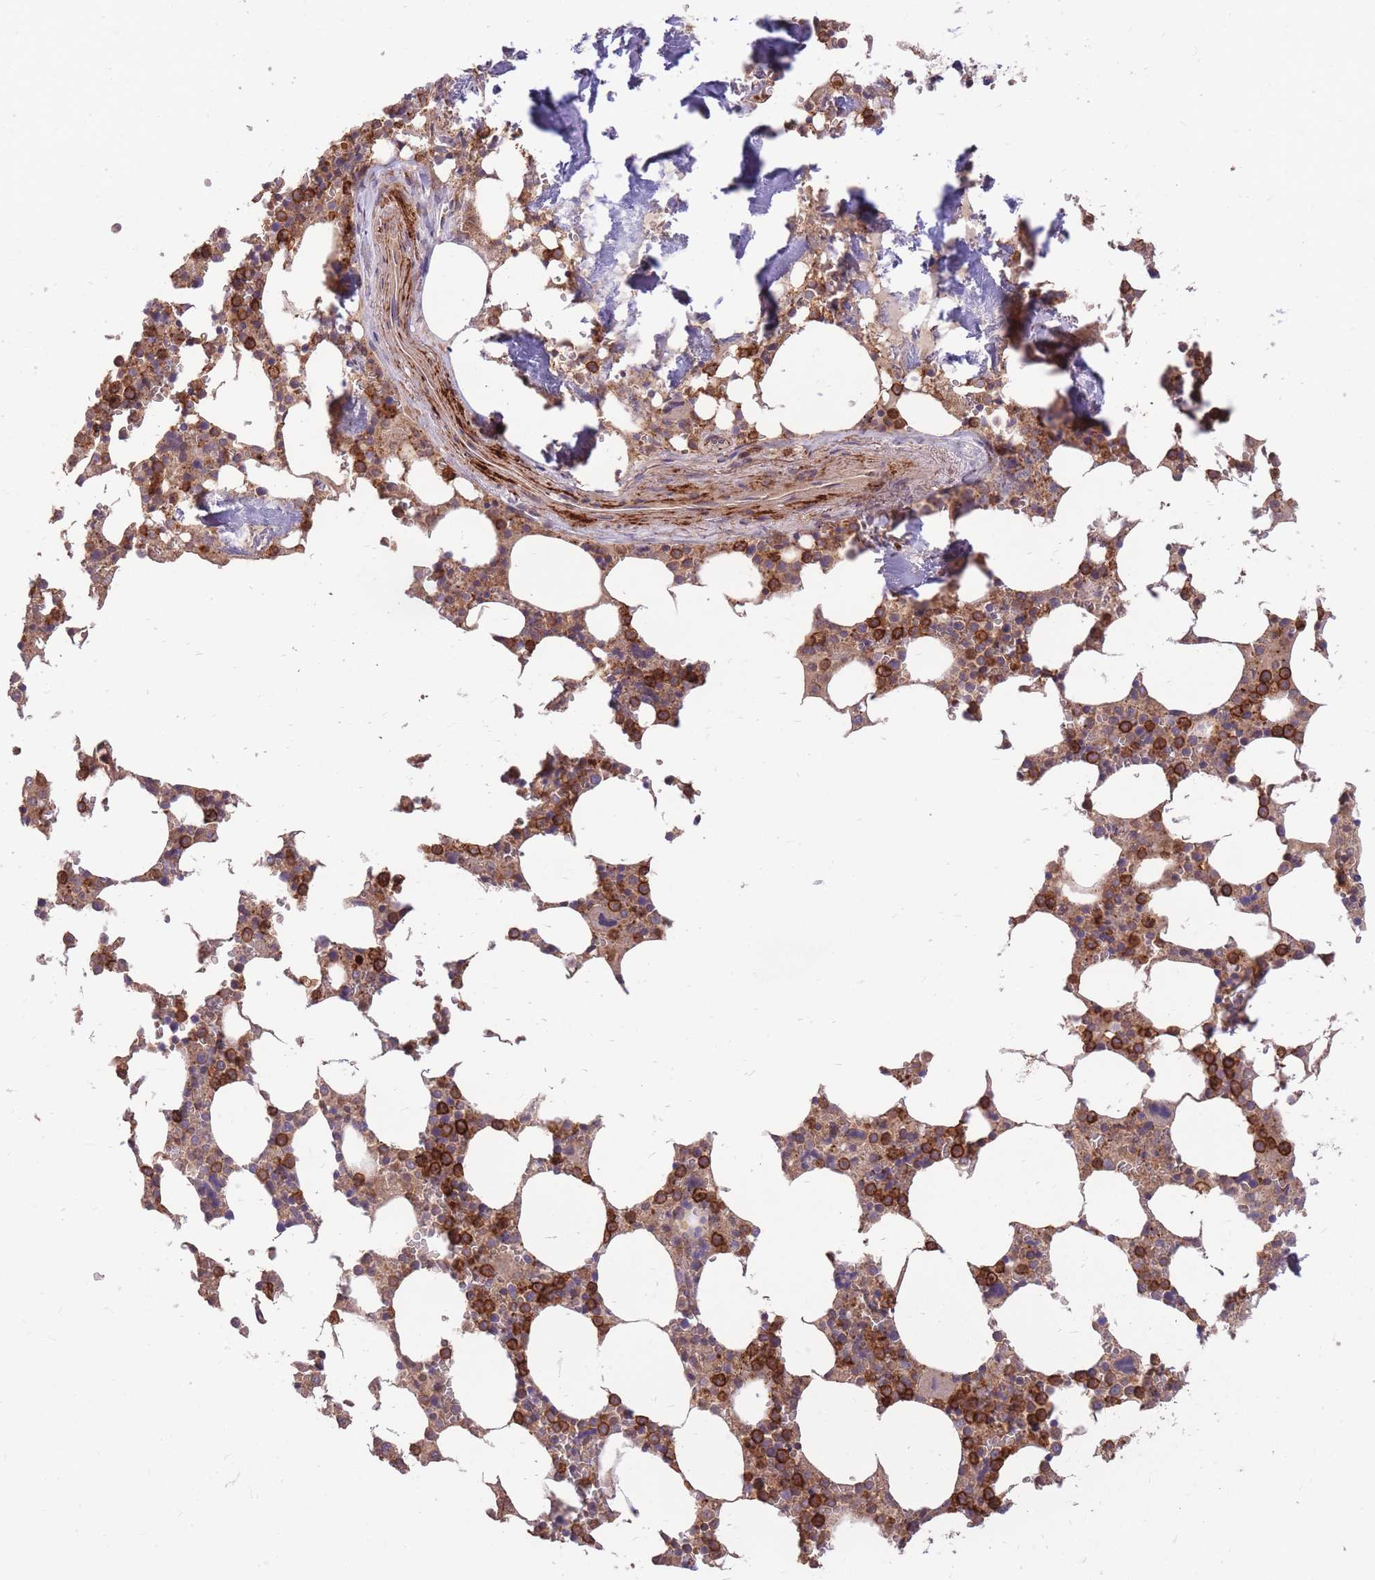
{"staining": {"intensity": "strong", "quantity": "25%-75%", "location": "cytoplasmic/membranous"}, "tissue": "bone marrow", "cell_type": "Hematopoietic cells", "image_type": "normal", "snomed": [{"axis": "morphology", "description": "Normal tissue, NOS"}, {"axis": "topography", "description": "Bone marrow"}], "caption": "Immunohistochemistry of benign human bone marrow displays high levels of strong cytoplasmic/membranous staining in approximately 25%-75% of hematopoietic cells.", "gene": "IGF2BP2", "patient": {"sex": "male", "age": 64}}